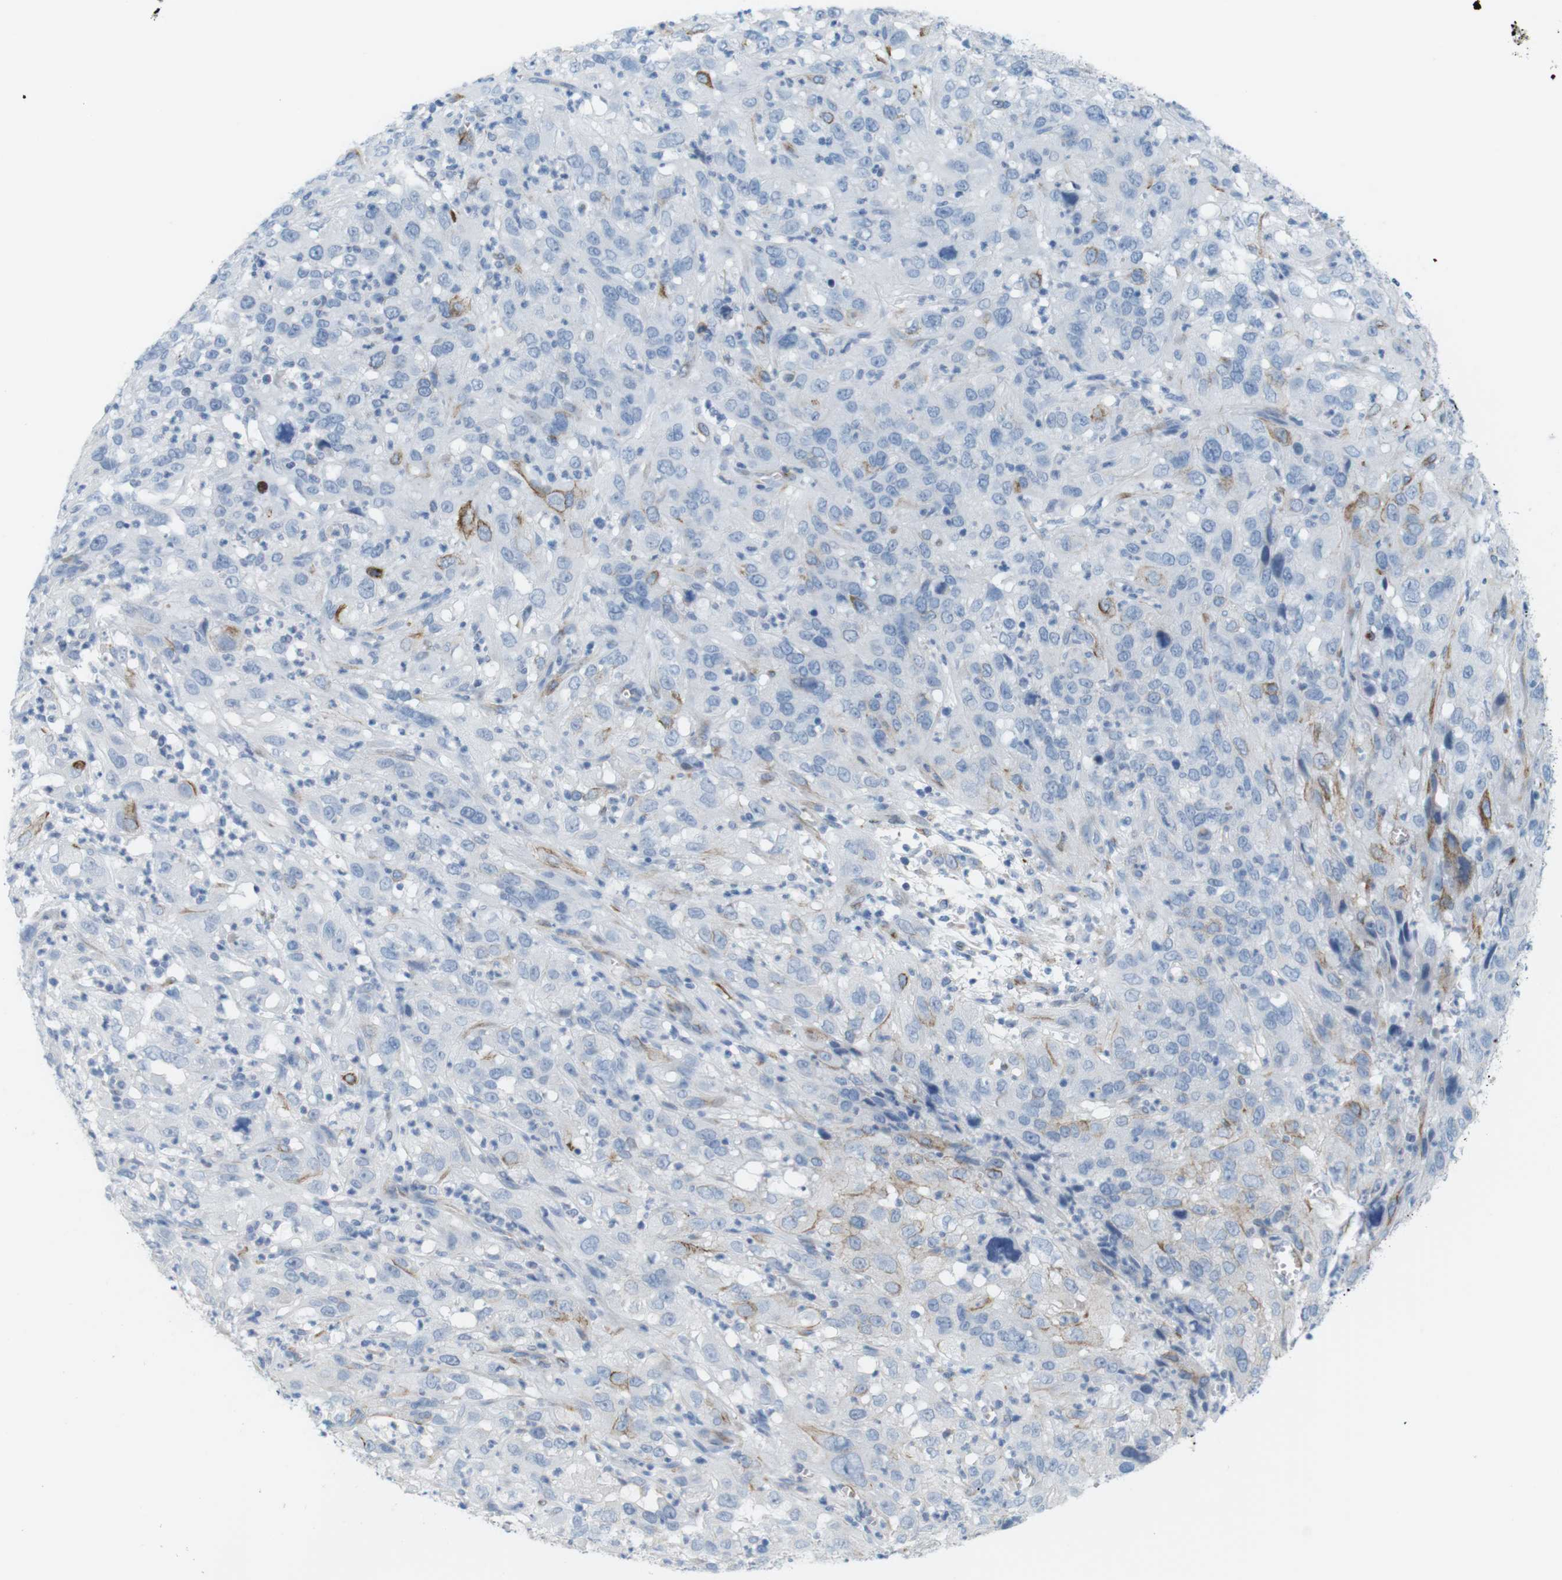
{"staining": {"intensity": "negative", "quantity": "none", "location": "none"}, "tissue": "cervical cancer", "cell_type": "Tumor cells", "image_type": "cancer", "snomed": [{"axis": "morphology", "description": "Squamous cell carcinoma, NOS"}, {"axis": "topography", "description": "Cervix"}], "caption": "Immunohistochemistry photomicrograph of human cervical squamous cell carcinoma stained for a protein (brown), which shows no expression in tumor cells.", "gene": "MYH9", "patient": {"sex": "female", "age": 32}}